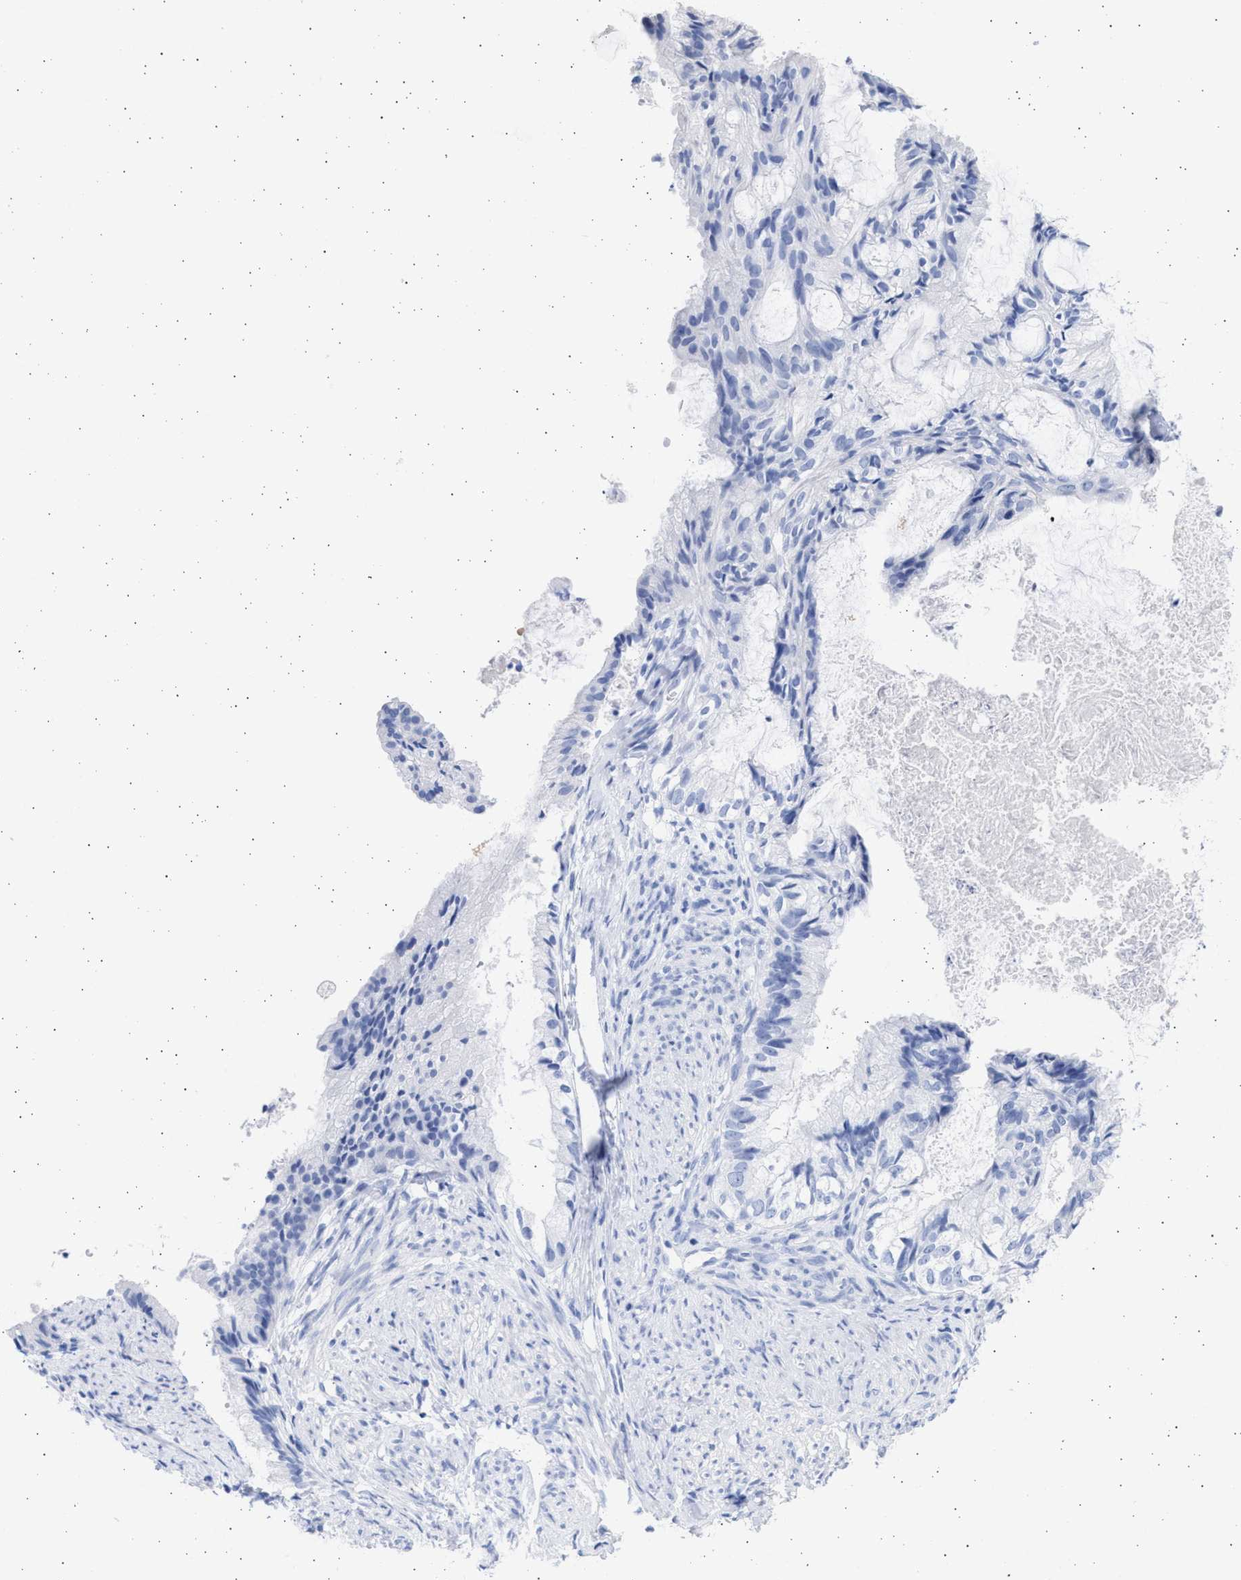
{"staining": {"intensity": "negative", "quantity": "none", "location": "none"}, "tissue": "cervical cancer", "cell_type": "Tumor cells", "image_type": "cancer", "snomed": [{"axis": "morphology", "description": "Normal tissue, NOS"}, {"axis": "morphology", "description": "Adenocarcinoma, NOS"}, {"axis": "topography", "description": "Cervix"}, {"axis": "topography", "description": "Endometrium"}], "caption": "A photomicrograph of adenocarcinoma (cervical) stained for a protein shows no brown staining in tumor cells.", "gene": "ALDOC", "patient": {"sex": "female", "age": 86}}